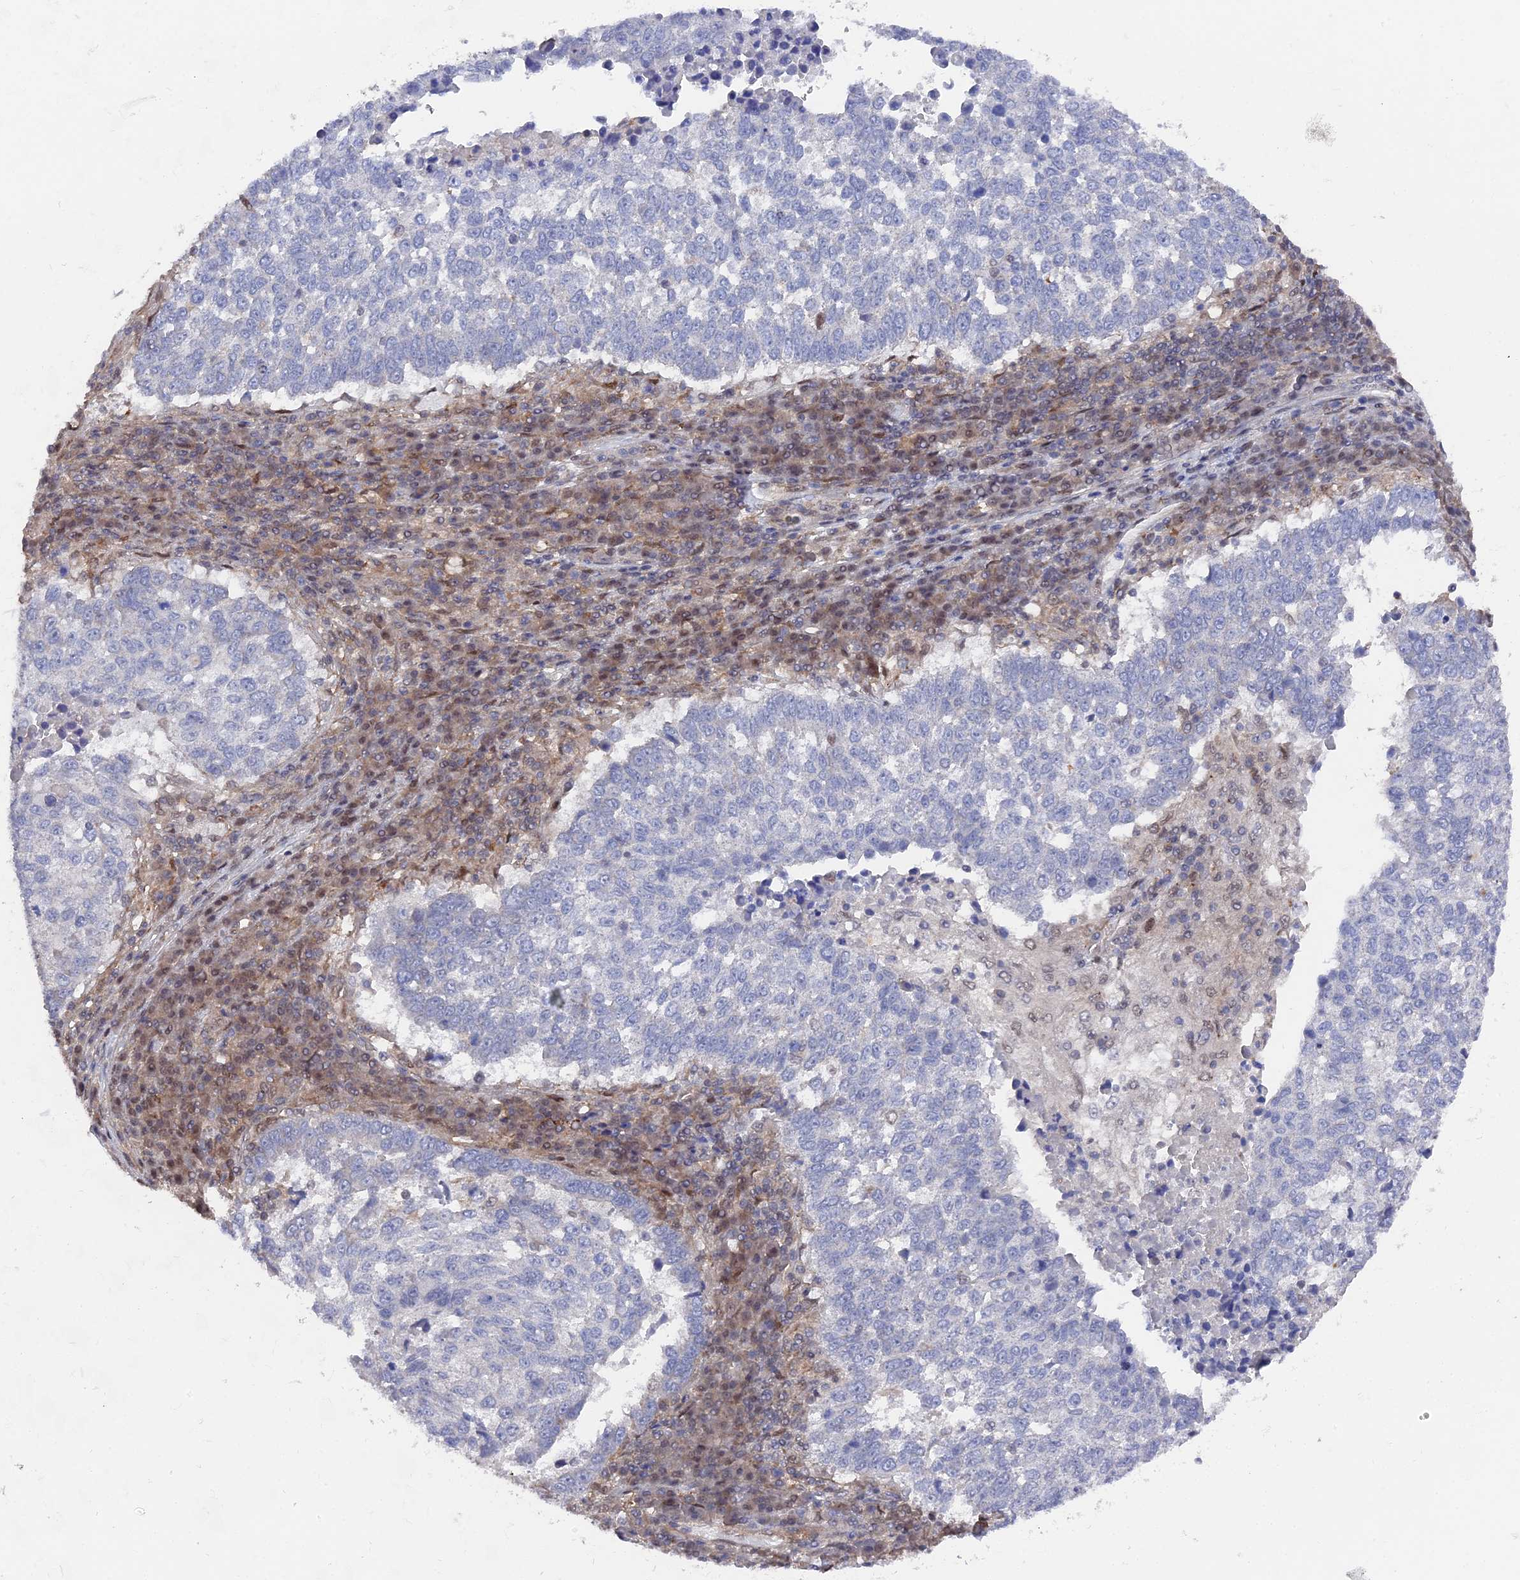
{"staining": {"intensity": "negative", "quantity": "none", "location": "none"}, "tissue": "lung cancer", "cell_type": "Tumor cells", "image_type": "cancer", "snomed": [{"axis": "morphology", "description": "Squamous cell carcinoma, NOS"}, {"axis": "topography", "description": "Lung"}], "caption": "This is an immunohistochemistry image of human lung squamous cell carcinoma. There is no positivity in tumor cells.", "gene": "UNC5D", "patient": {"sex": "male", "age": 73}}